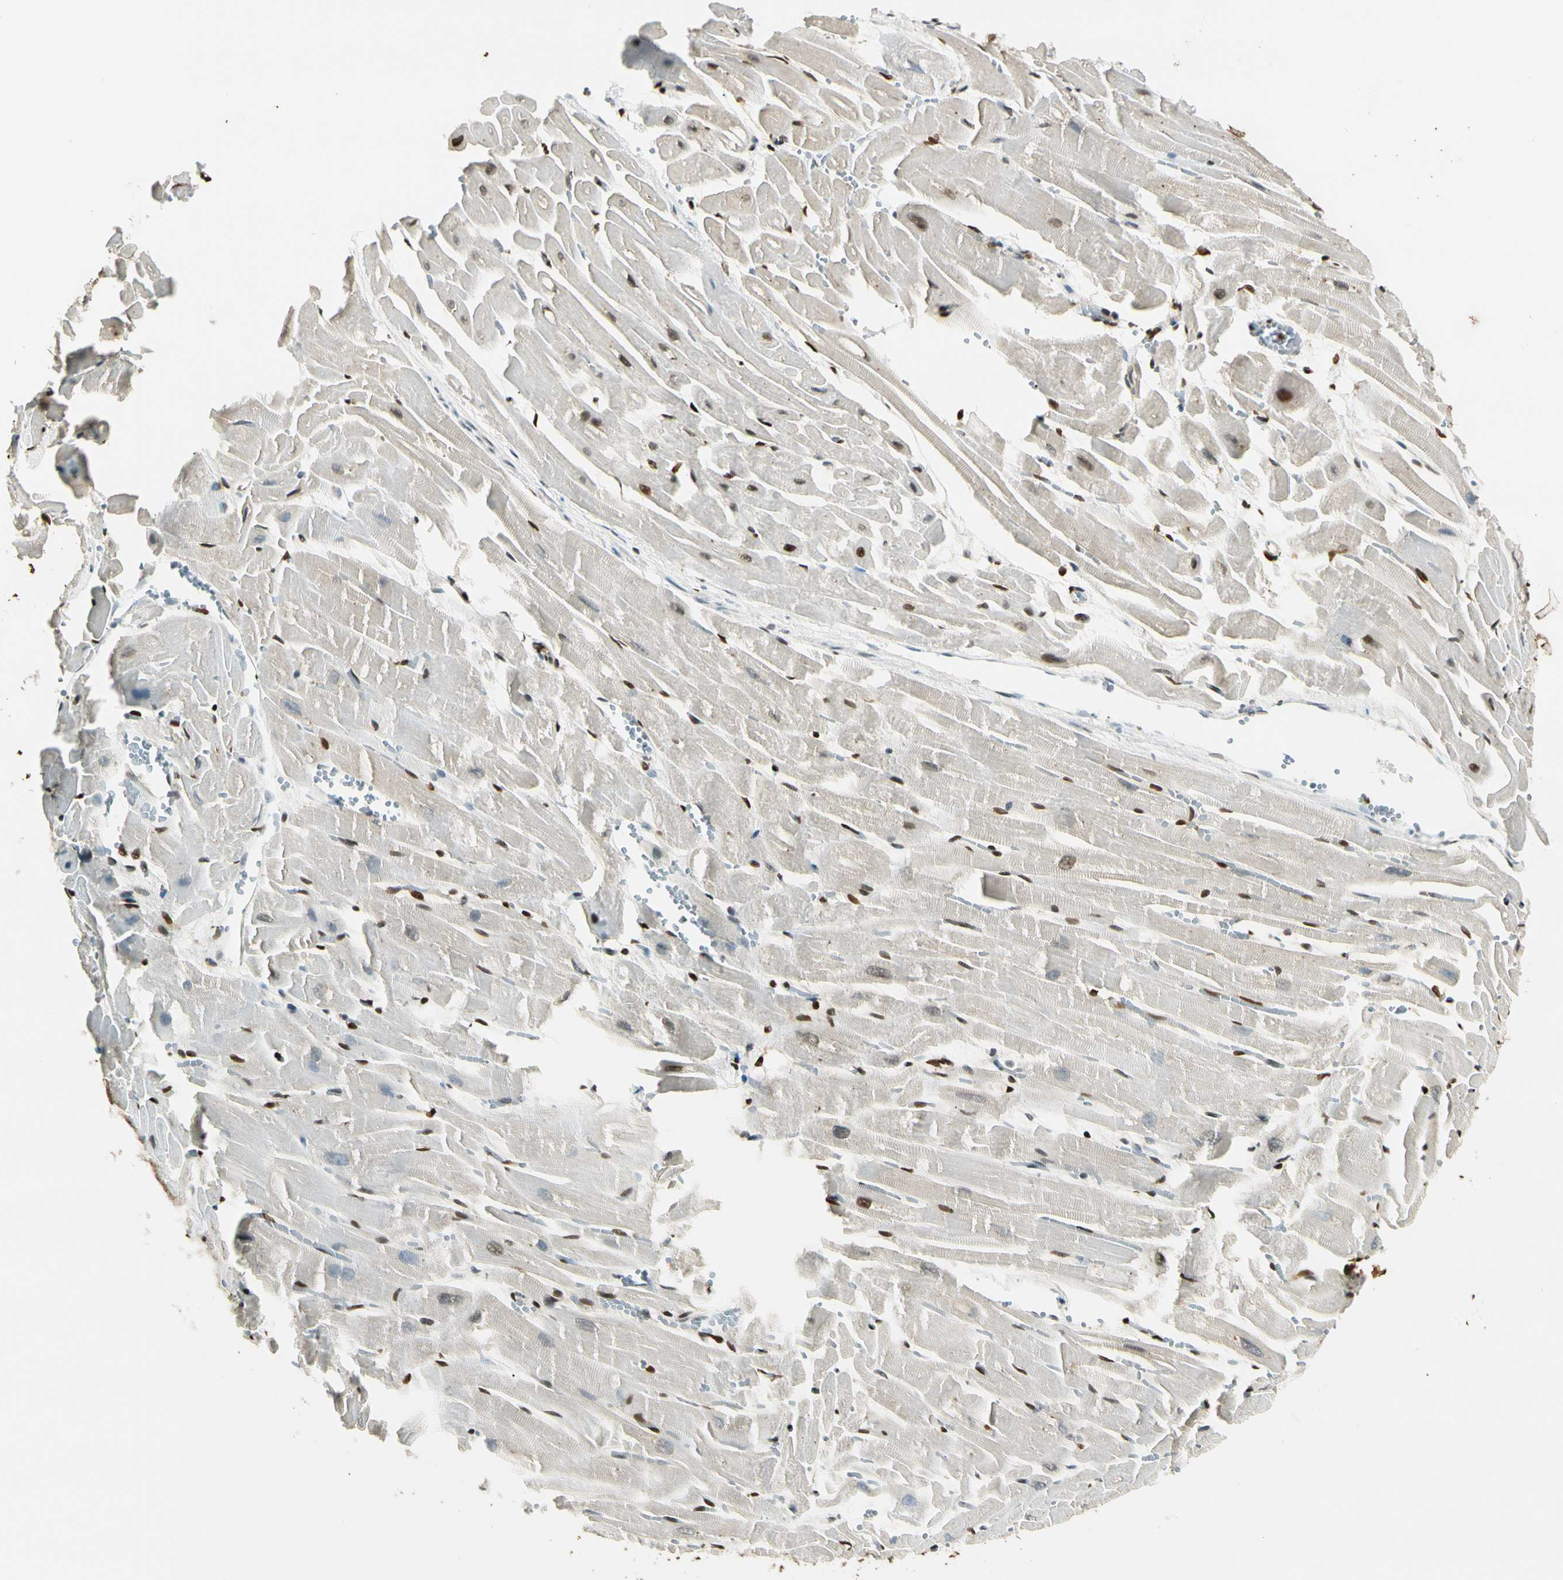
{"staining": {"intensity": "strong", "quantity": ">75%", "location": "nuclear"}, "tissue": "heart muscle", "cell_type": "Cardiomyocytes", "image_type": "normal", "snomed": [{"axis": "morphology", "description": "Normal tissue, NOS"}, {"axis": "topography", "description": "Heart"}], "caption": "Strong nuclear positivity for a protein is appreciated in about >75% of cardiomyocytes of unremarkable heart muscle using immunohistochemistry (IHC).", "gene": "FUS", "patient": {"sex": "female", "age": 19}}